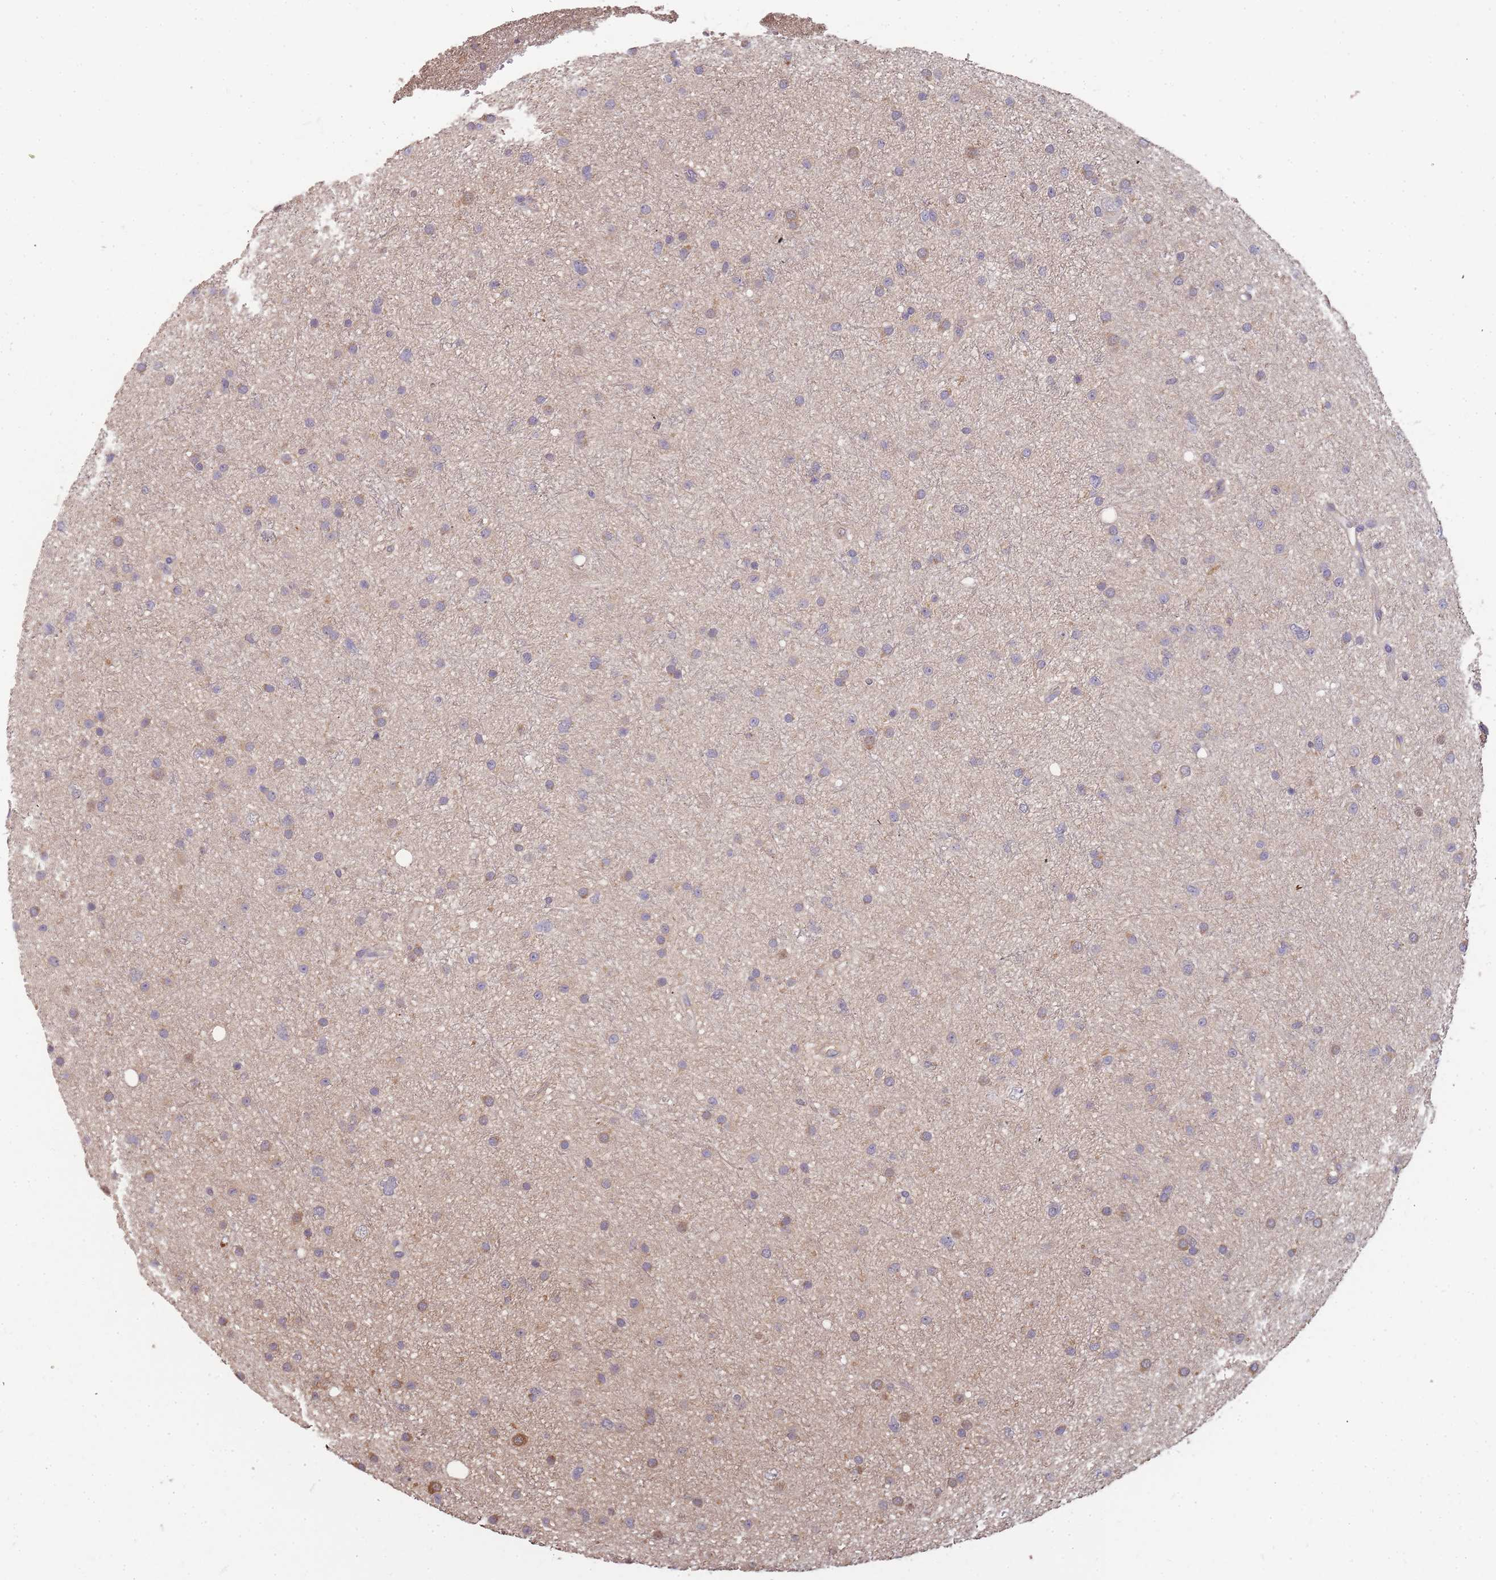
{"staining": {"intensity": "moderate", "quantity": "<25%", "location": "cytoplasmic/membranous"}, "tissue": "glioma", "cell_type": "Tumor cells", "image_type": "cancer", "snomed": [{"axis": "morphology", "description": "Glioma, malignant, Low grade"}, {"axis": "topography", "description": "Cerebral cortex"}], "caption": "Immunohistochemistry (IHC) staining of malignant glioma (low-grade), which displays low levels of moderate cytoplasmic/membranous staining in about <25% of tumor cells indicating moderate cytoplasmic/membranous protein positivity. The staining was performed using DAB (3,3'-diaminobenzidine) (brown) for protein detection and nuclei were counterstained in hematoxylin (blue).", "gene": "CDKN2AIPNL", "patient": {"sex": "female", "age": 39}}